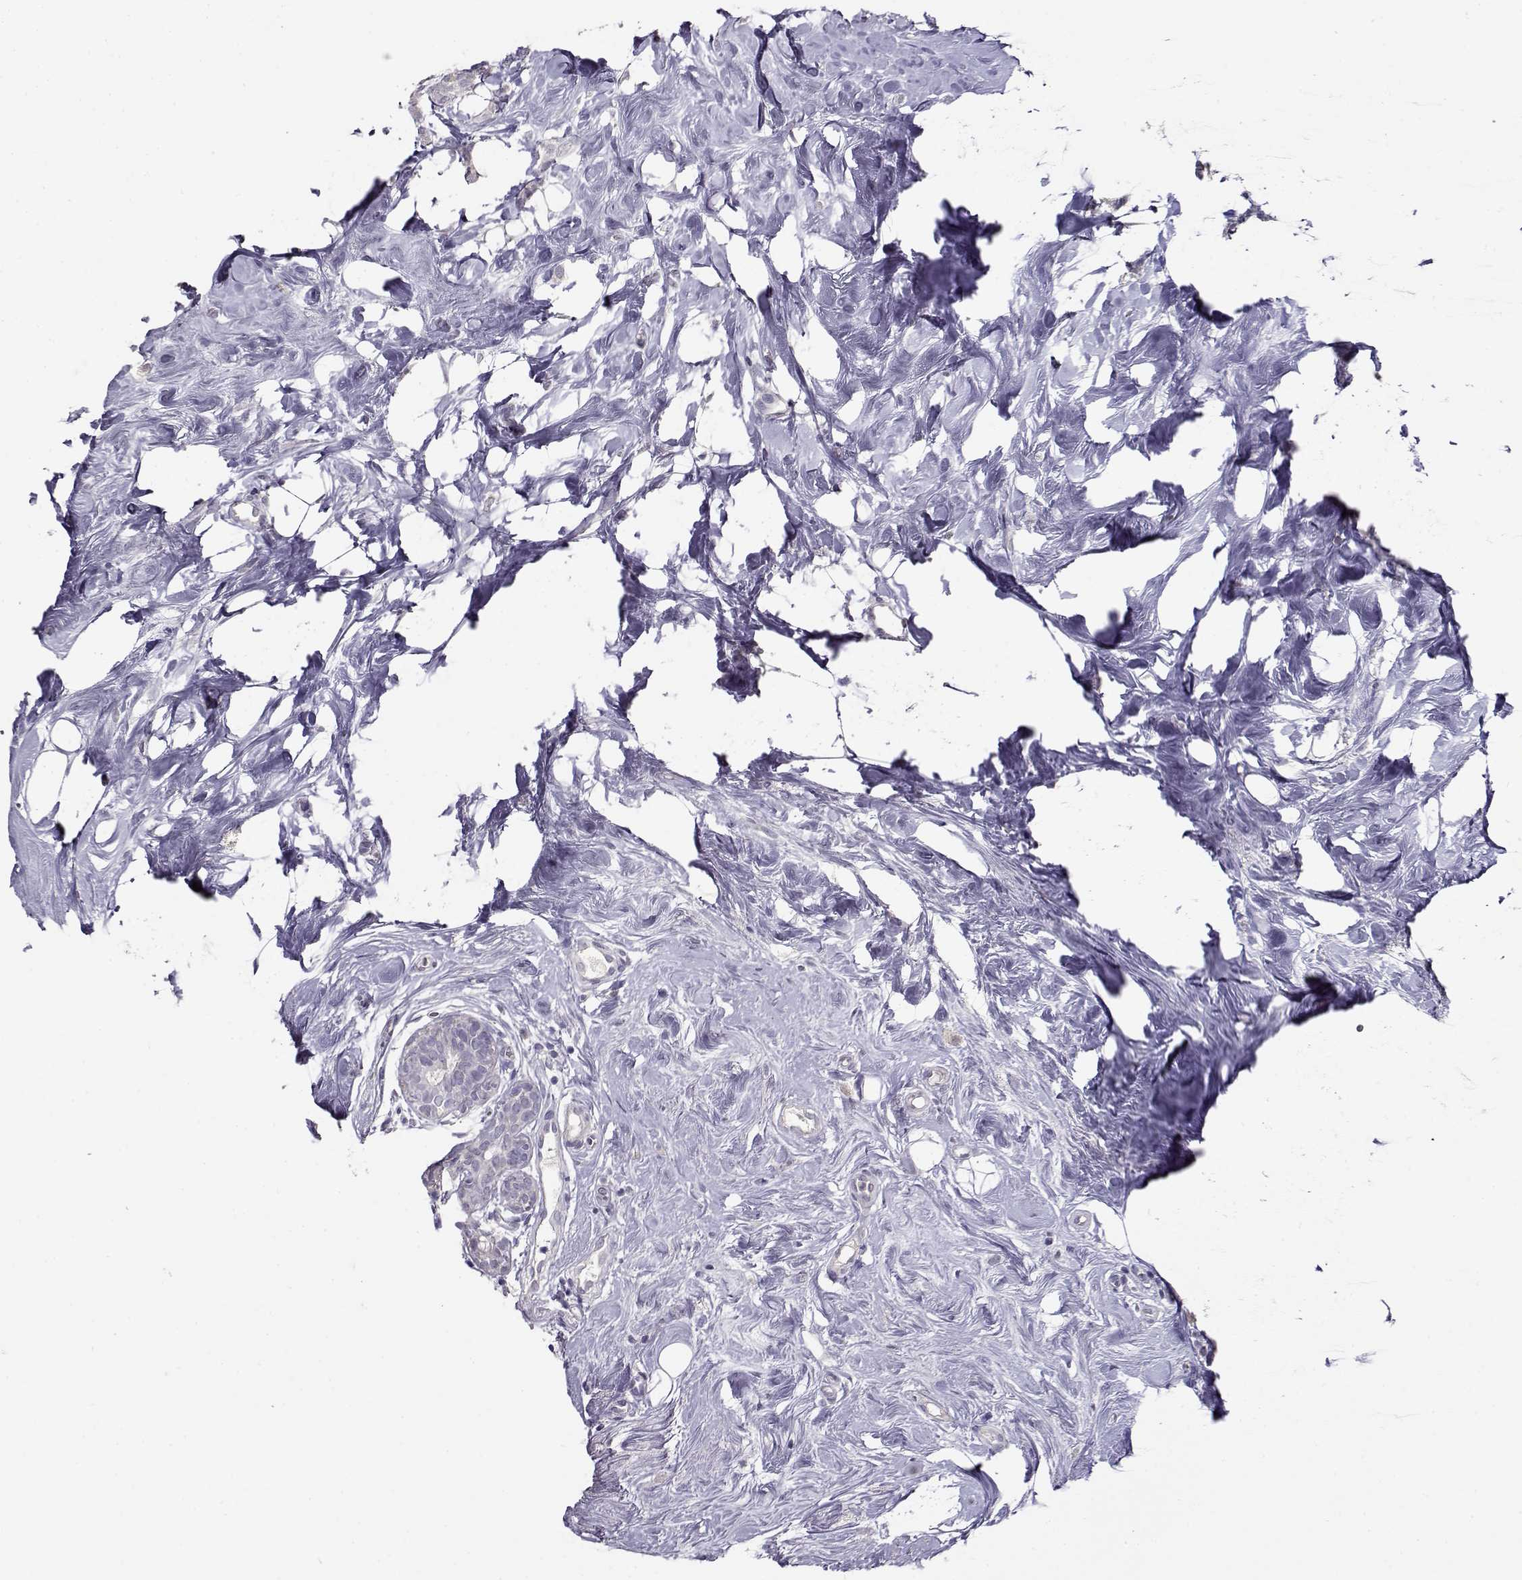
{"staining": {"intensity": "negative", "quantity": "none", "location": "none"}, "tissue": "breast cancer", "cell_type": "Tumor cells", "image_type": "cancer", "snomed": [{"axis": "morphology", "description": "Lobular carcinoma"}, {"axis": "topography", "description": "Breast"}], "caption": "An image of breast cancer (lobular carcinoma) stained for a protein exhibits no brown staining in tumor cells.", "gene": "RHOXF2", "patient": {"sex": "female", "age": 49}}